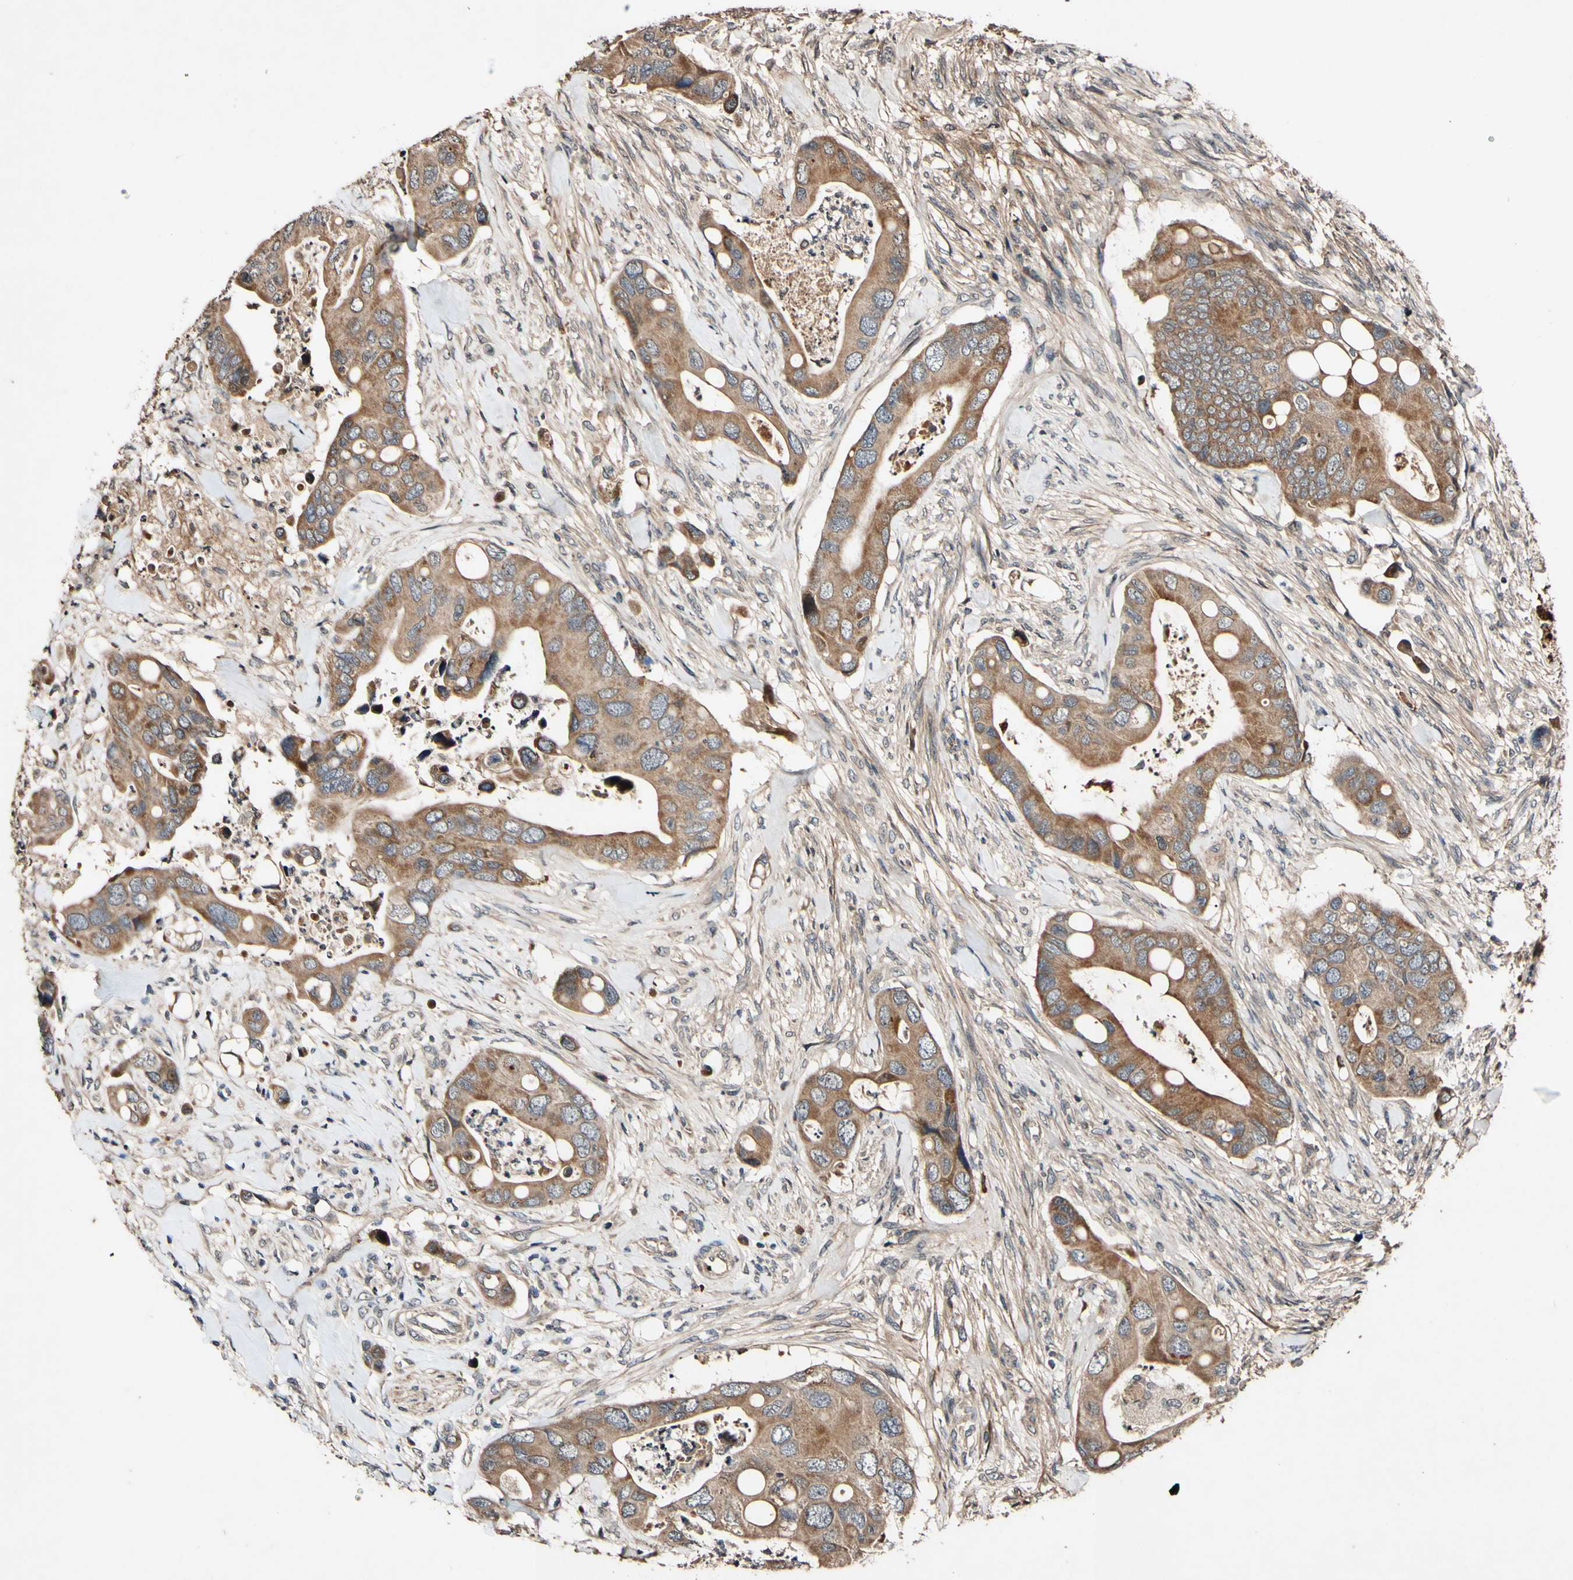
{"staining": {"intensity": "moderate", "quantity": ">75%", "location": "cytoplasmic/membranous"}, "tissue": "colorectal cancer", "cell_type": "Tumor cells", "image_type": "cancer", "snomed": [{"axis": "morphology", "description": "Adenocarcinoma, NOS"}, {"axis": "topography", "description": "Rectum"}], "caption": "A micrograph of human colorectal cancer stained for a protein demonstrates moderate cytoplasmic/membranous brown staining in tumor cells. Ihc stains the protein in brown and the nuclei are stained blue.", "gene": "PLAT", "patient": {"sex": "female", "age": 57}}